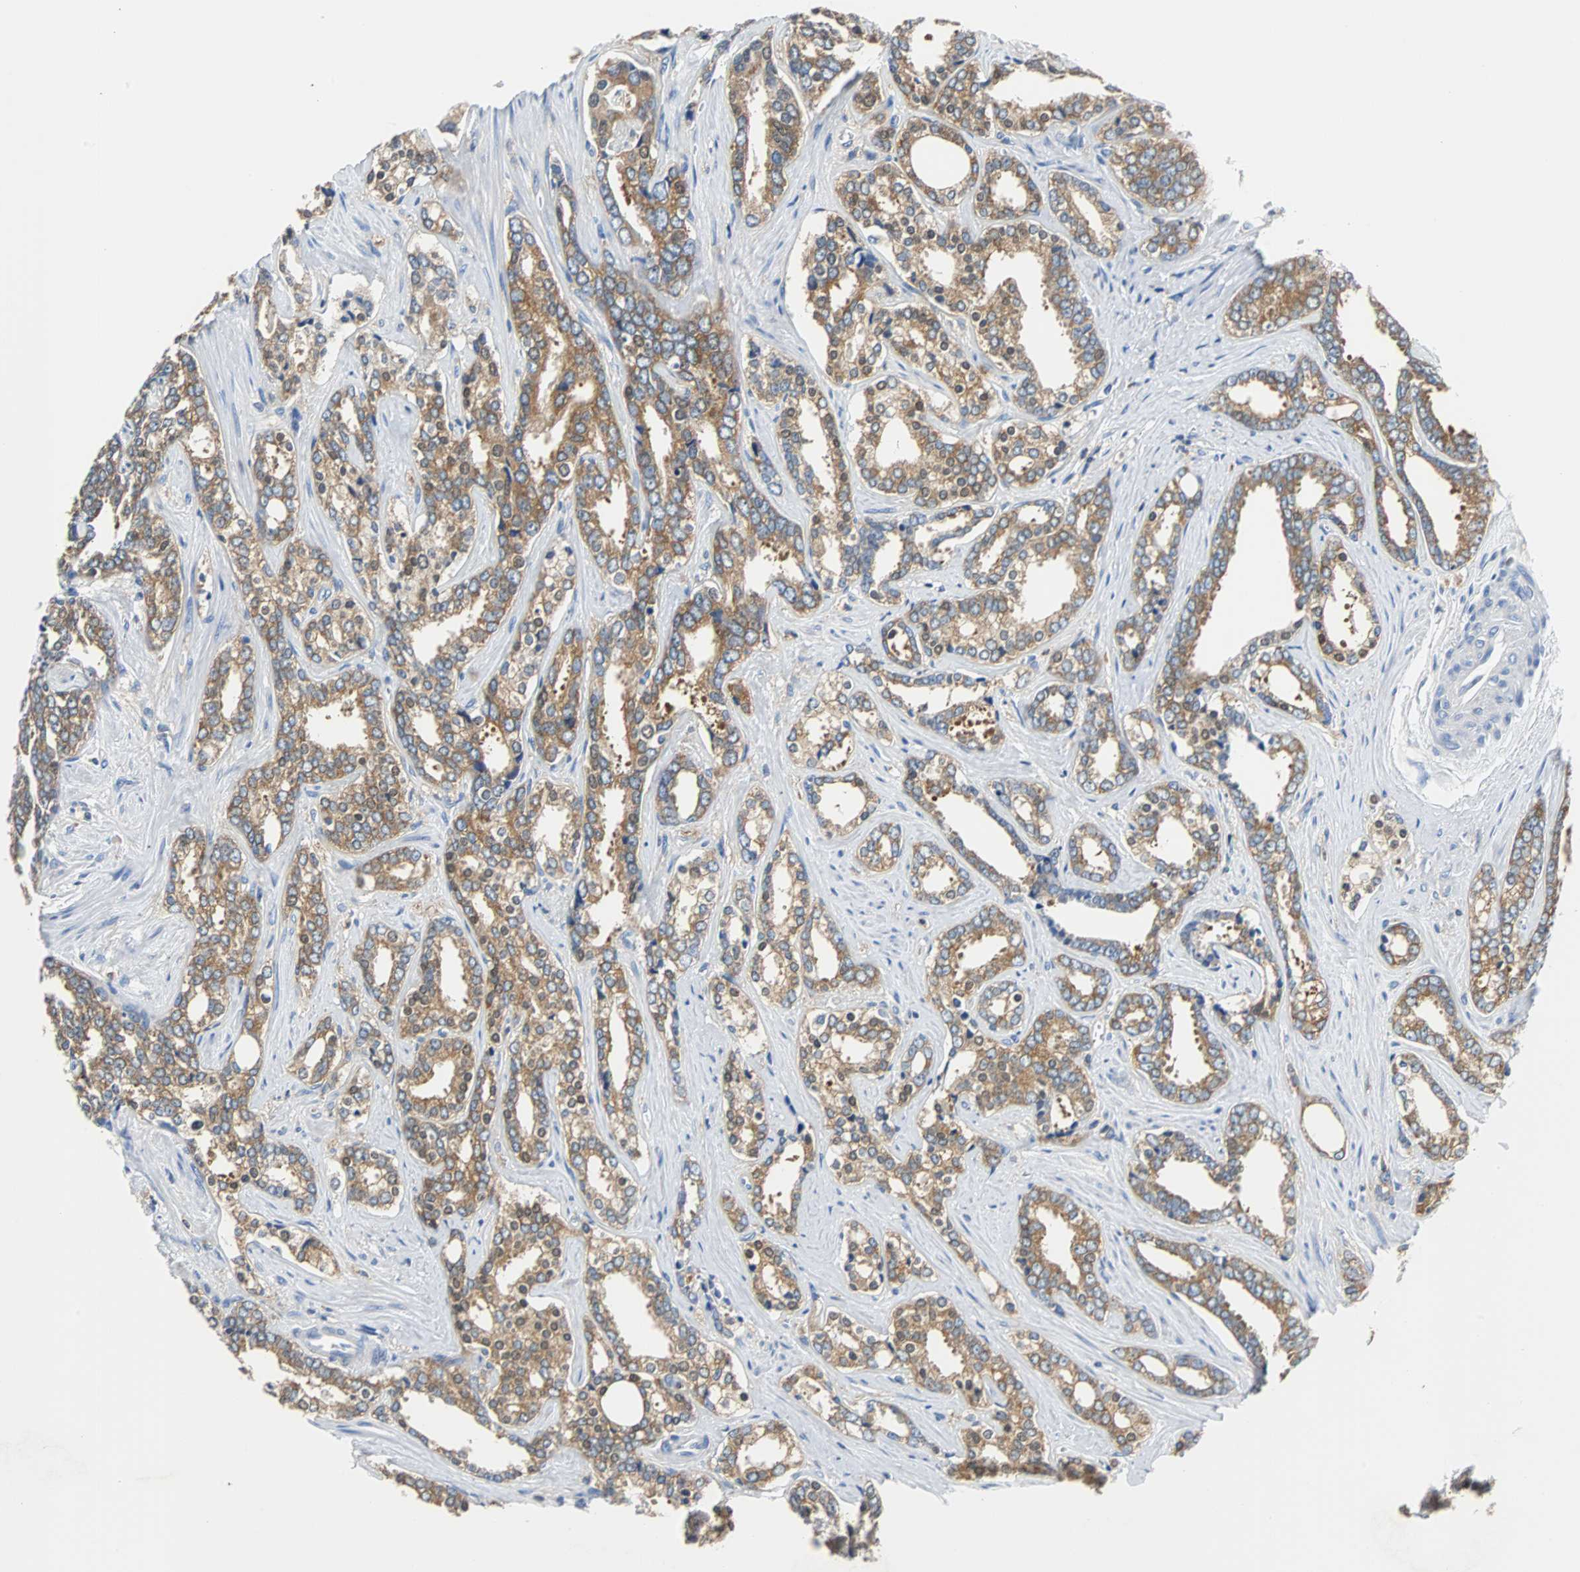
{"staining": {"intensity": "moderate", "quantity": ">75%", "location": "cytoplasmic/membranous"}, "tissue": "prostate cancer", "cell_type": "Tumor cells", "image_type": "cancer", "snomed": [{"axis": "morphology", "description": "Adenocarcinoma, High grade"}, {"axis": "topography", "description": "Prostate"}], "caption": "This is a photomicrograph of IHC staining of prostate cancer (adenocarcinoma (high-grade)), which shows moderate positivity in the cytoplasmic/membranous of tumor cells.", "gene": "TSC22D4", "patient": {"sex": "male", "age": 67}}